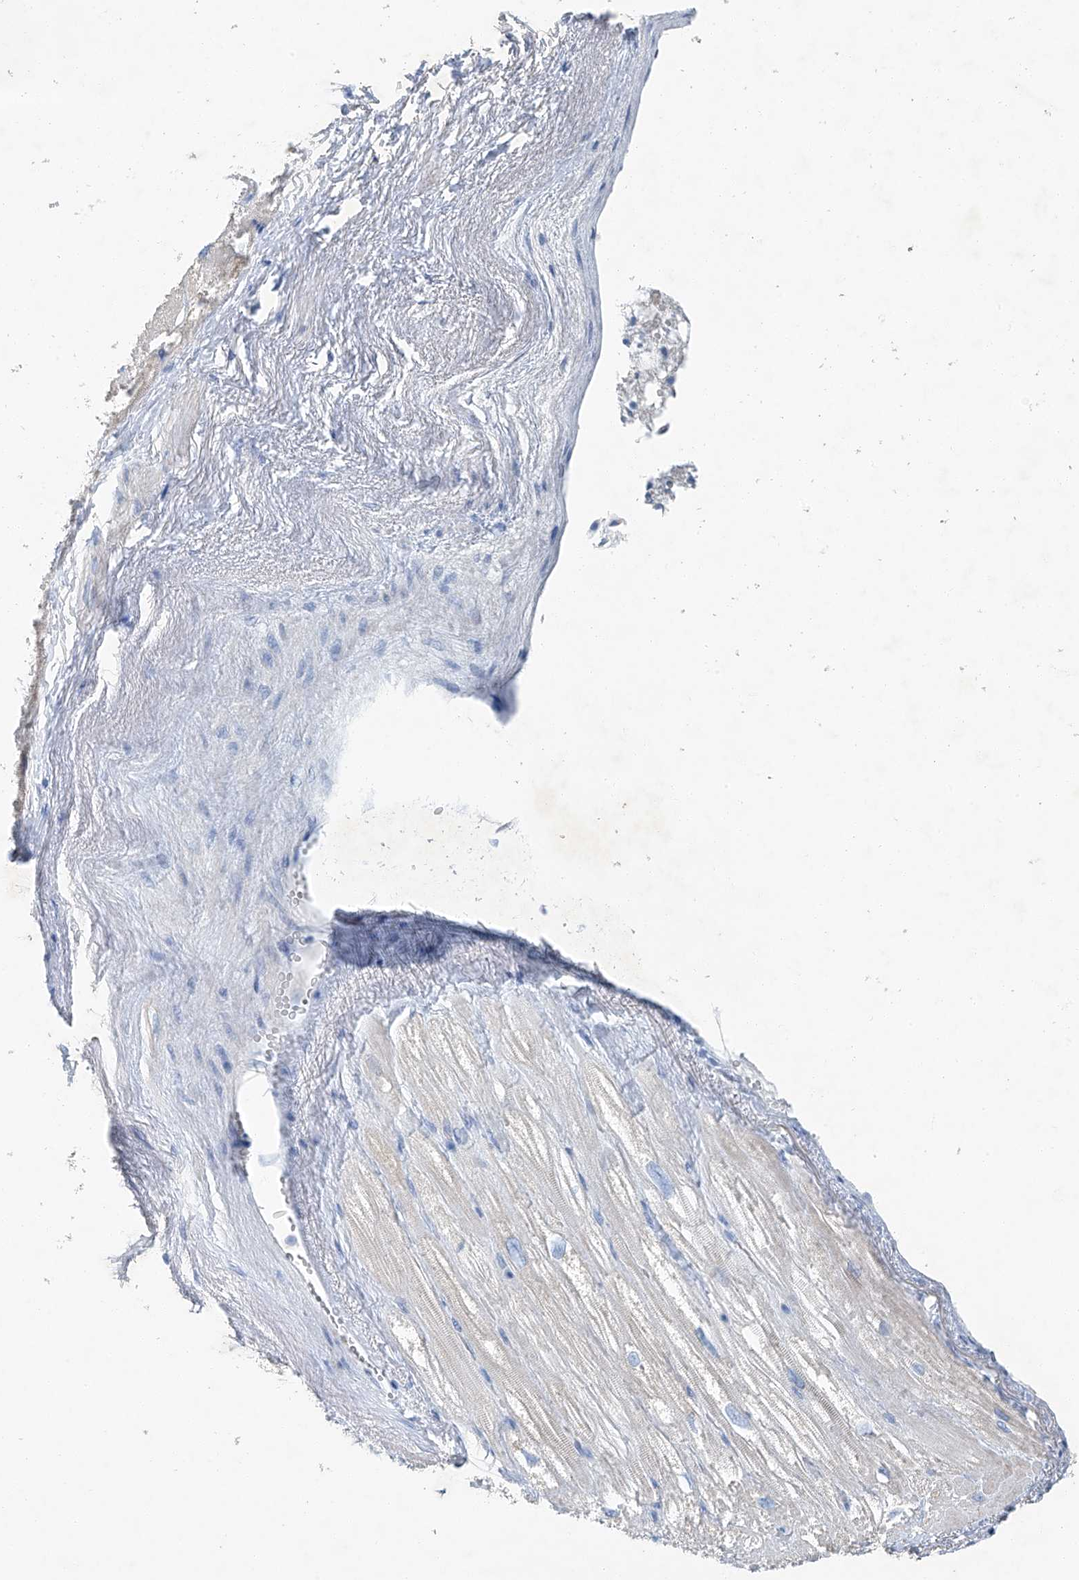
{"staining": {"intensity": "negative", "quantity": "none", "location": "none"}, "tissue": "heart muscle", "cell_type": "Cardiomyocytes", "image_type": "normal", "snomed": [{"axis": "morphology", "description": "Normal tissue, NOS"}, {"axis": "topography", "description": "Heart"}], "caption": "High power microscopy image of an IHC image of benign heart muscle, revealing no significant positivity in cardiomyocytes.", "gene": "C1orf87", "patient": {"sex": "male", "age": 50}}